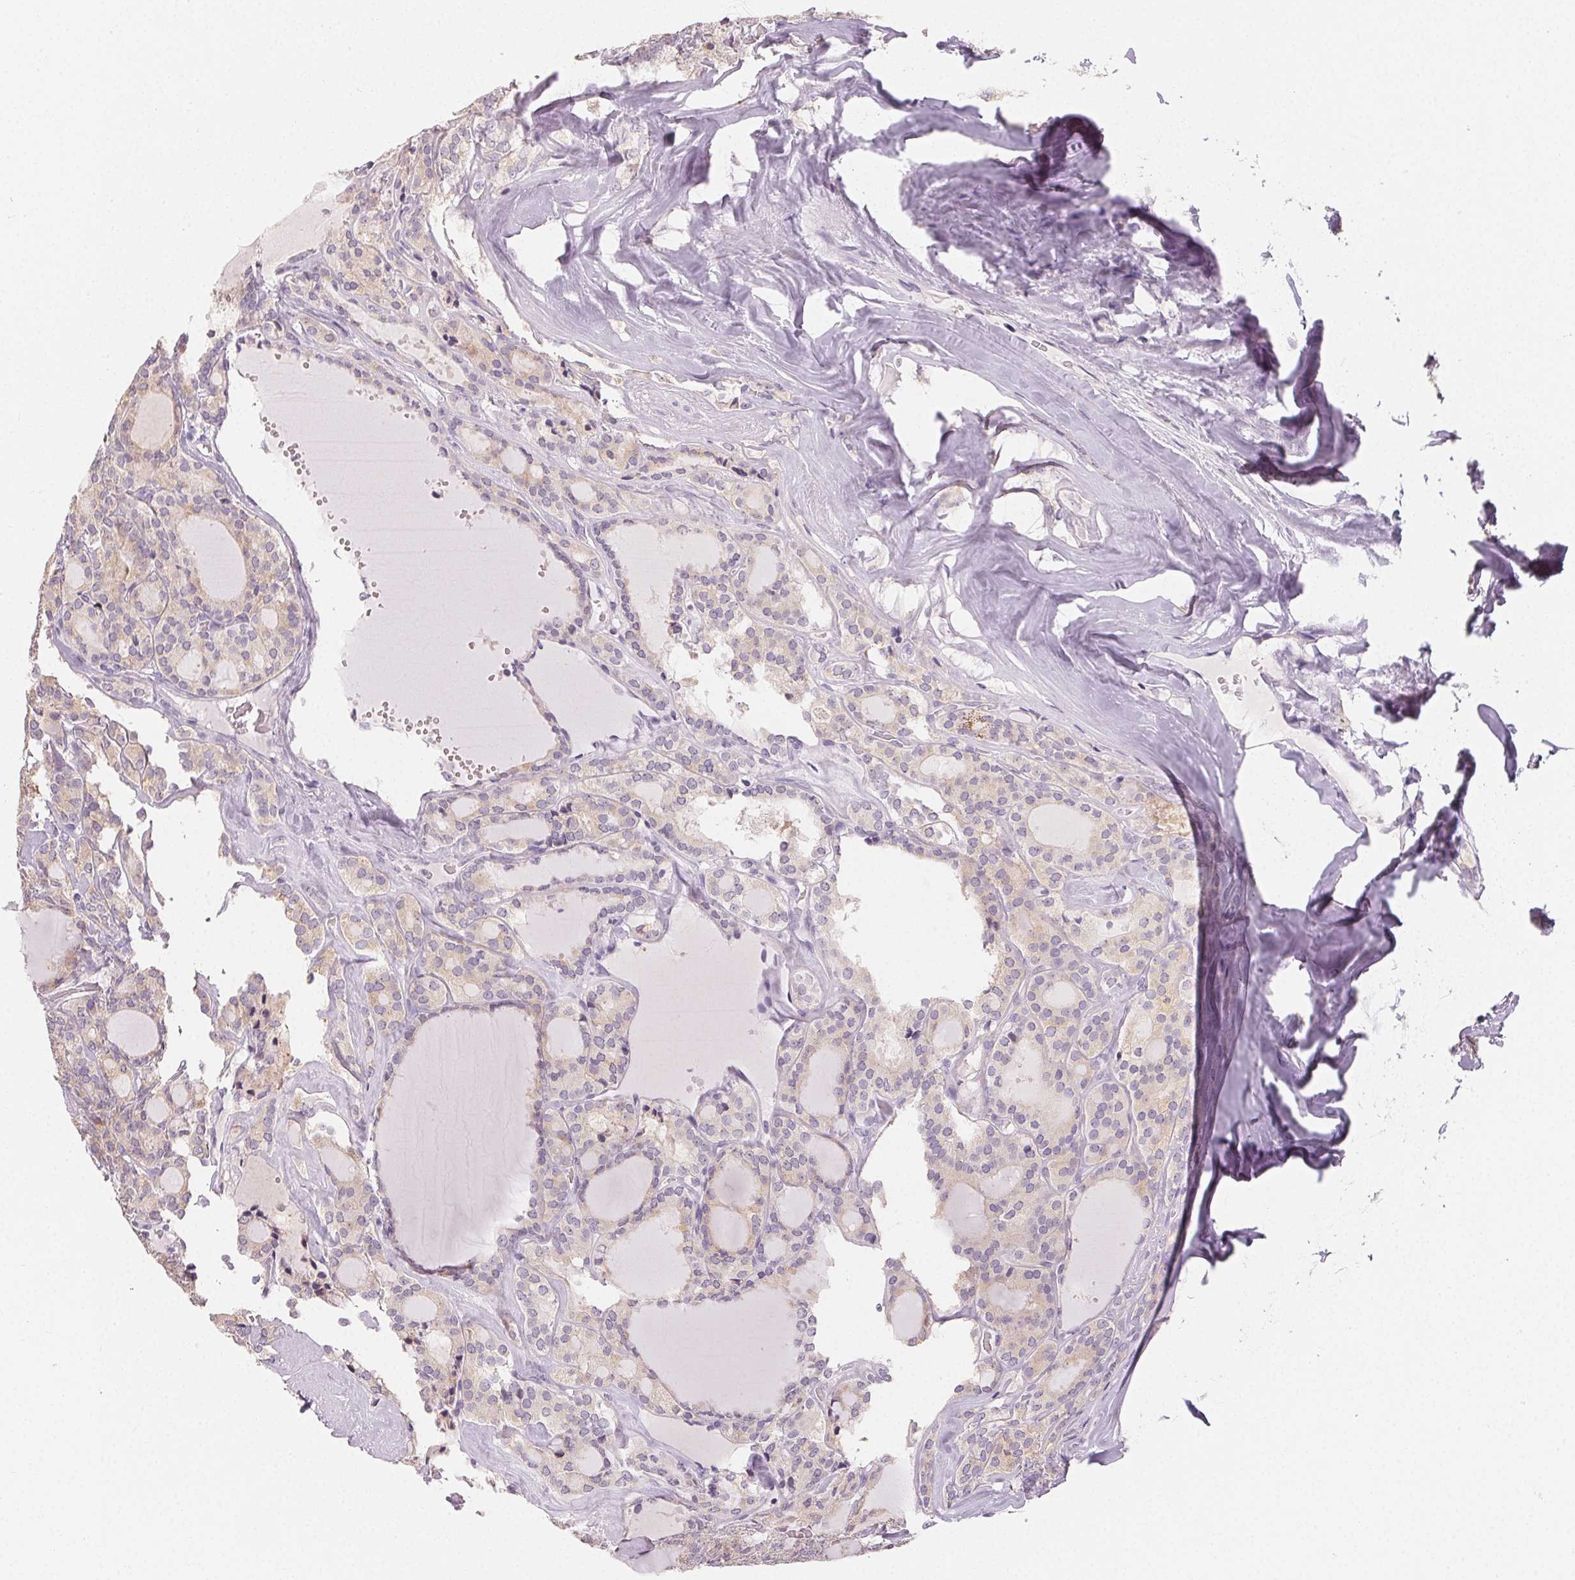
{"staining": {"intensity": "weak", "quantity": "<25%", "location": "cytoplasmic/membranous"}, "tissue": "thyroid cancer", "cell_type": "Tumor cells", "image_type": "cancer", "snomed": [{"axis": "morphology", "description": "Follicular adenoma carcinoma, NOS"}, {"axis": "topography", "description": "Thyroid gland"}], "caption": "Immunohistochemical staining of human follicular adenoma carcinoma (thyroid) reveals no significant staining in tumor cells.", "gene": "SFTPD", "patient": {"sex": "male", "age": 74}}